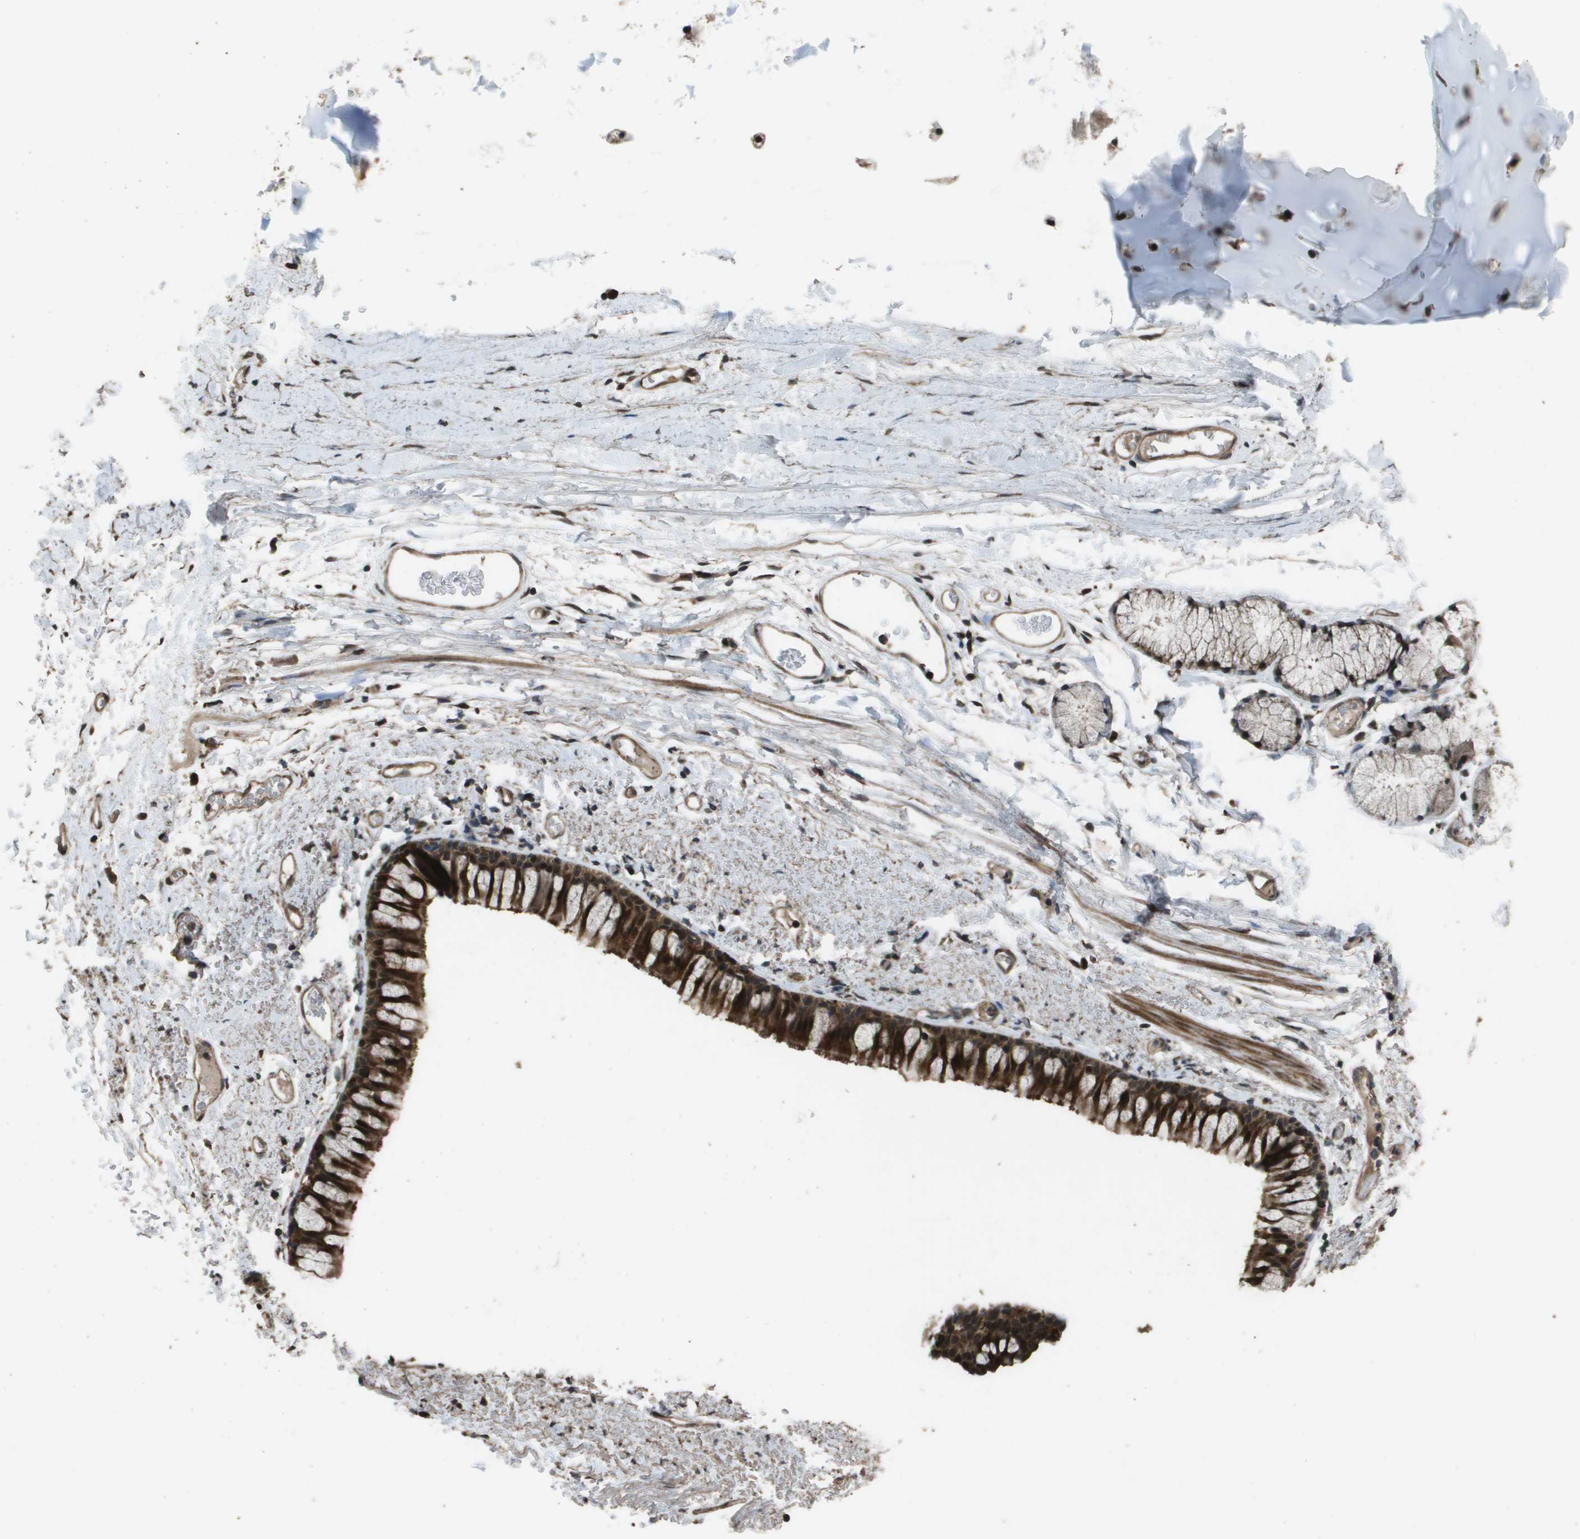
{"staining": {"intensity": "strong", "quantity": ">75%", "location": "cytoplasmic/membranous,nuclear"}, "tissue": "bronchus", "cell_type": "Respiratory epithelial cells", "image_type": "normal", "snomed": [{"axis": "morphology", "description": "Normal tissue, NOS"}, {"axis": "topography", "description": "Bronchus"}], "caption": "Bronchus stained with a protein marker shows strong staining in respiratory epithelial cells.", "gene": "FIG4", "patient": {"sex": "female", "age": 73}}